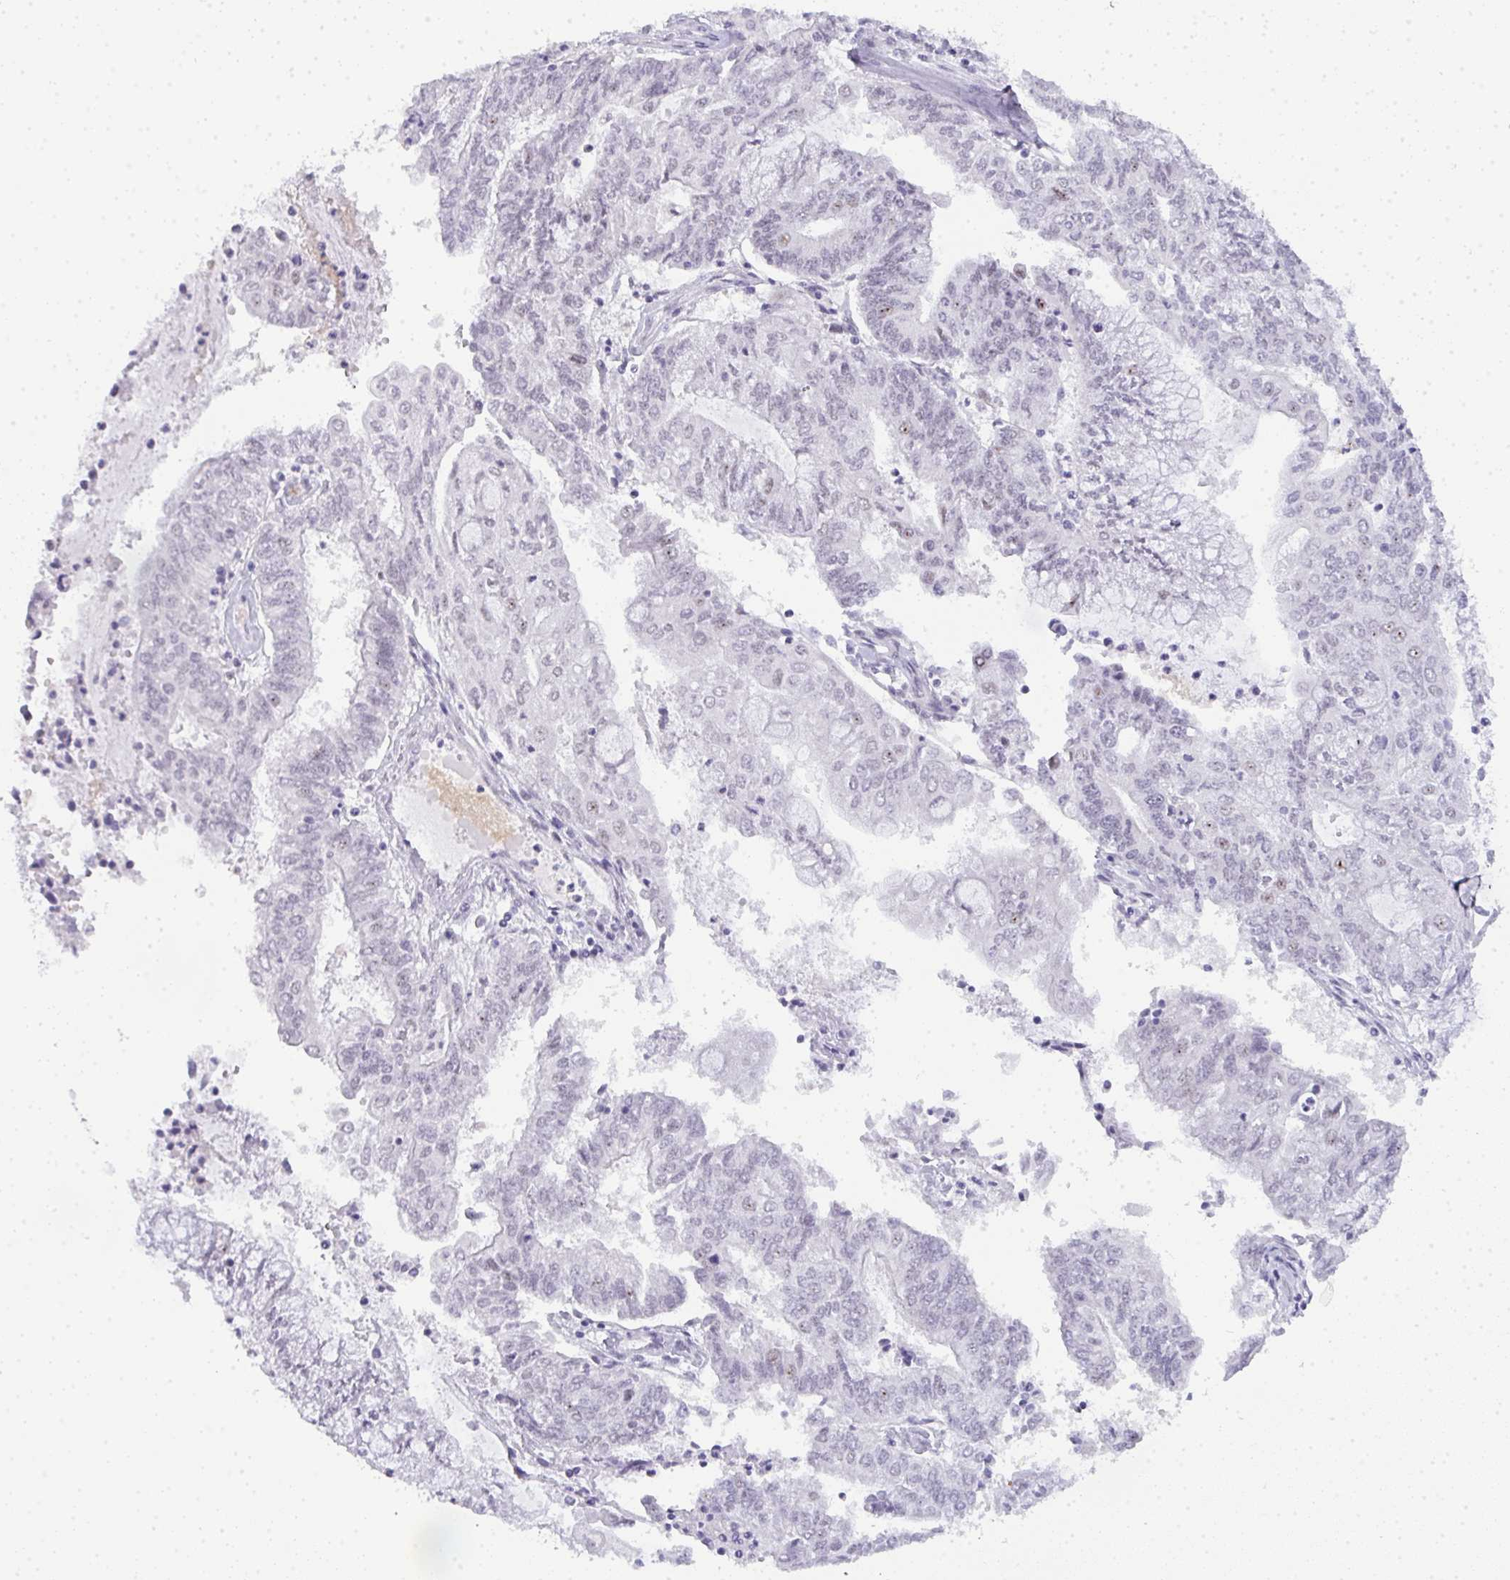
{"staining": {"intensity": "negative", "quantity": "none", "location": "none"}, "tissue": "endometrial cancer", "cell_type": "Tumor cells", "image_type": "cancer", "snomed": [{"axis": "morphology", "description": "Adenocarcinoma, NOS"}, {"axis": "topography", "description": "Endometrium"}], "caption": "Immunohistochemistry (IHC) of human endometrial adenocarcinoma shows no positivity in tumor cells.", "gene": "TNMD", "patient": {"sex": "female", "age": 61}}